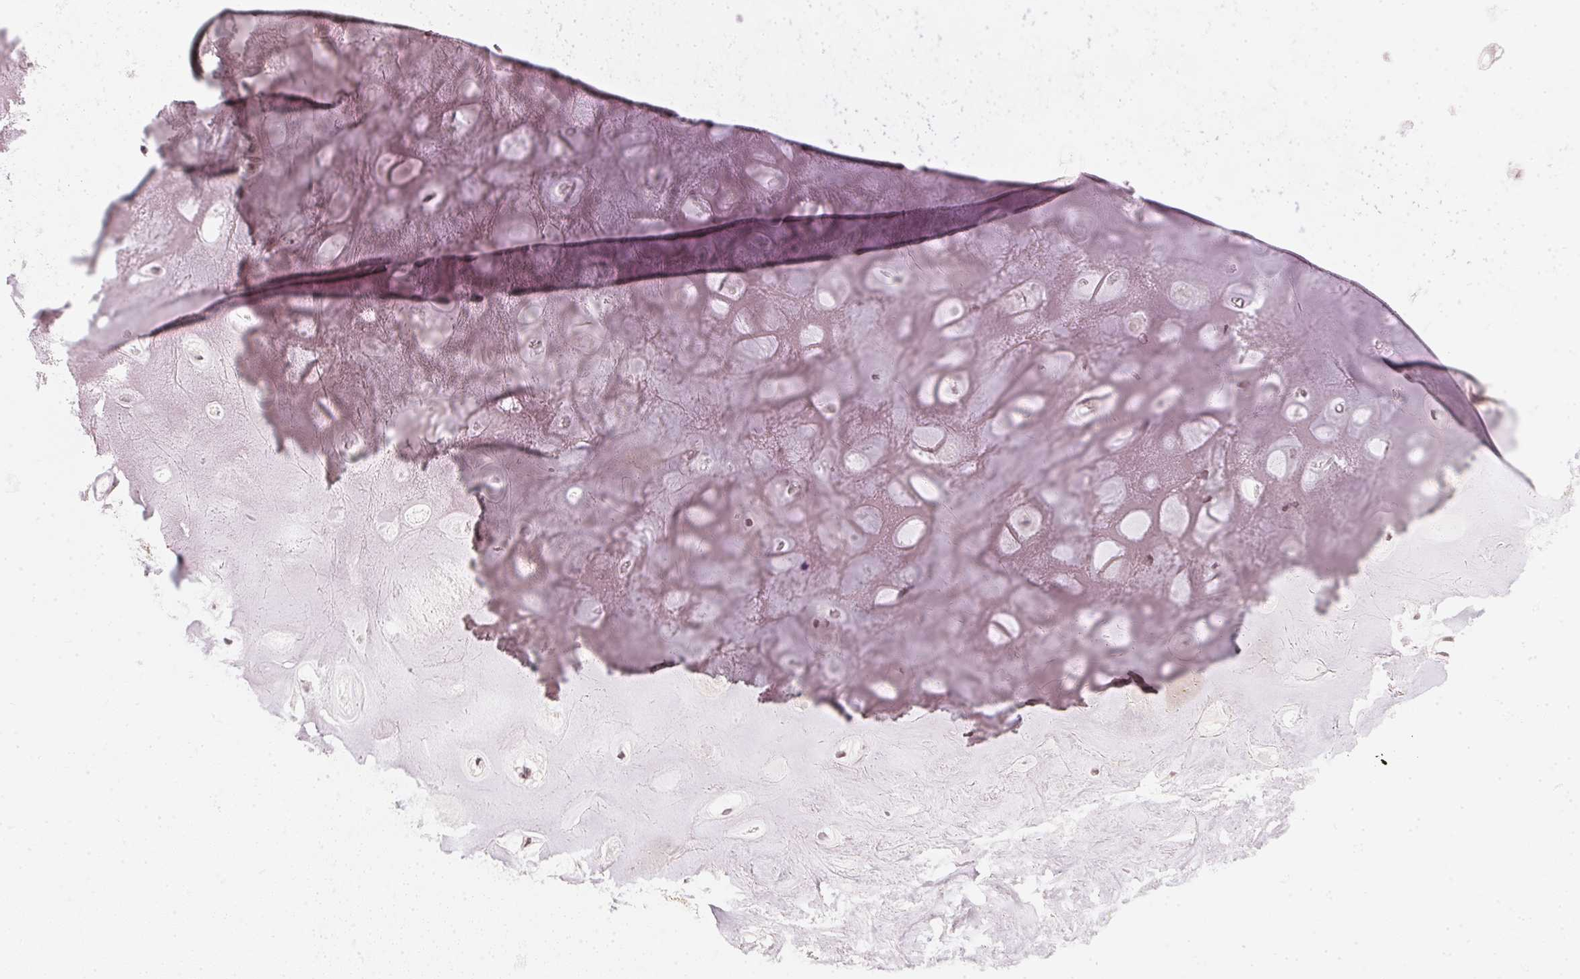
{"staining": {"intensity": "weak", "quantity": "<25%", "location": "nuclear"}, "tissue": "soft tissue", "cell_type": "Chondrocytes", "image_type": "normal", "snomed": [{"axis": "morphology", "description": "Normal tissue, NOS"}, {"axis": "topography", "description": "Cartilage tissue"}], "caption": "Immunohistochemistry (IHC) image of benign soft tissue: human soft tissue stained with DAB displays no significant protein expression in chondrocytes.", "gene": "DNAJC6", "patient": {"sex": "male", "age": 57}}